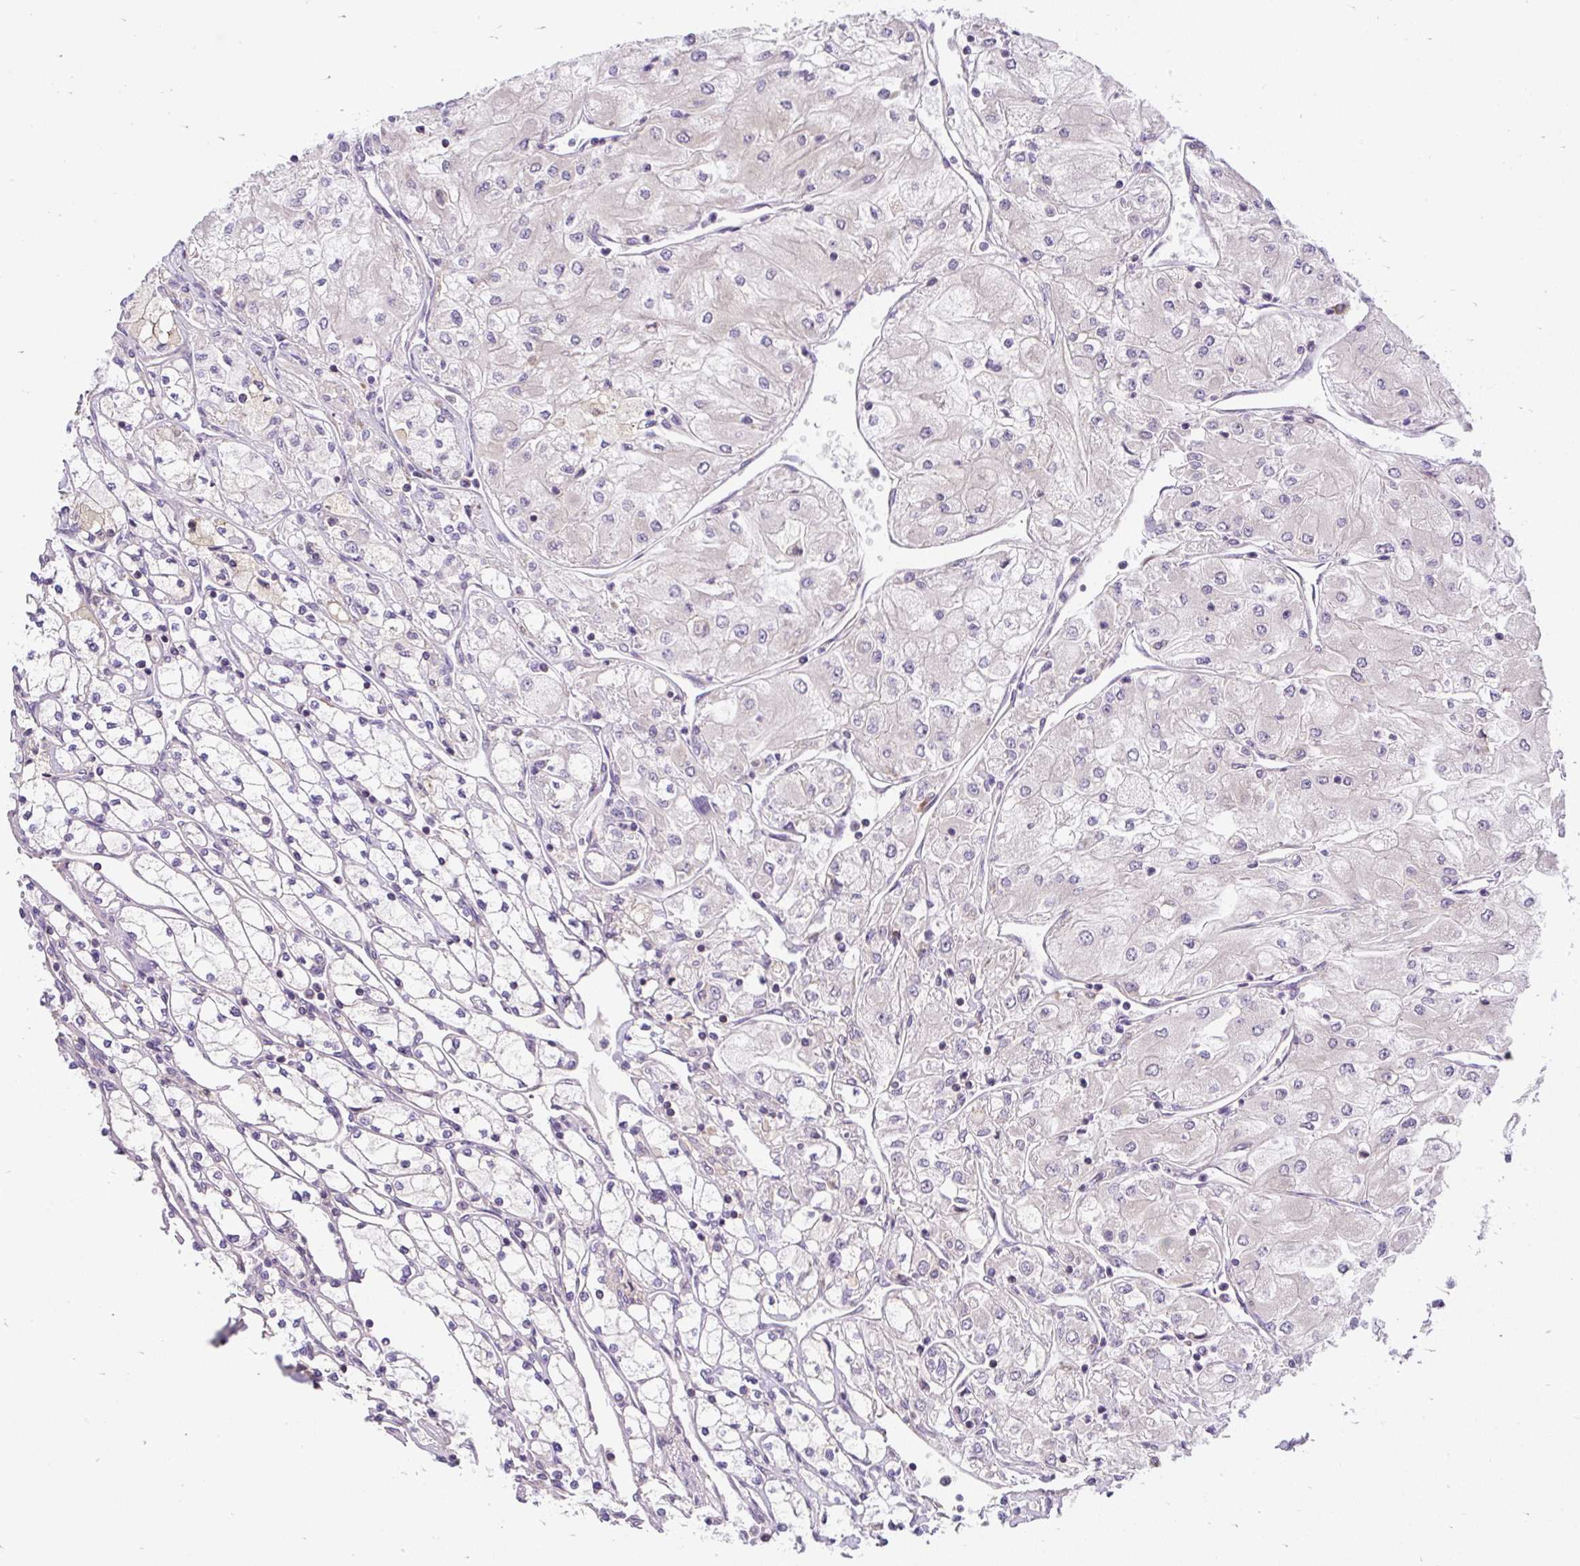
{"staining": {"intensity": "negative", "quantity": "none", "location": "none"}, "tissue": "renal cancer", "cell_type": "Tumor cells", "image_type": "cancer", "snomed": [{"axis": "morphology", "description": "Adenocarcinoma, NOS"}, {"axis": "topography", "description": "Kidney"}], "caption": "The histopathology image shows no significant positivity in tumor cells of renal adenocarcinoma. (DAB immunohistochemistry with hematoxylin counter stain).", "gene": "CYP20A1", "patient": {"sex": "male", "age": 80}}